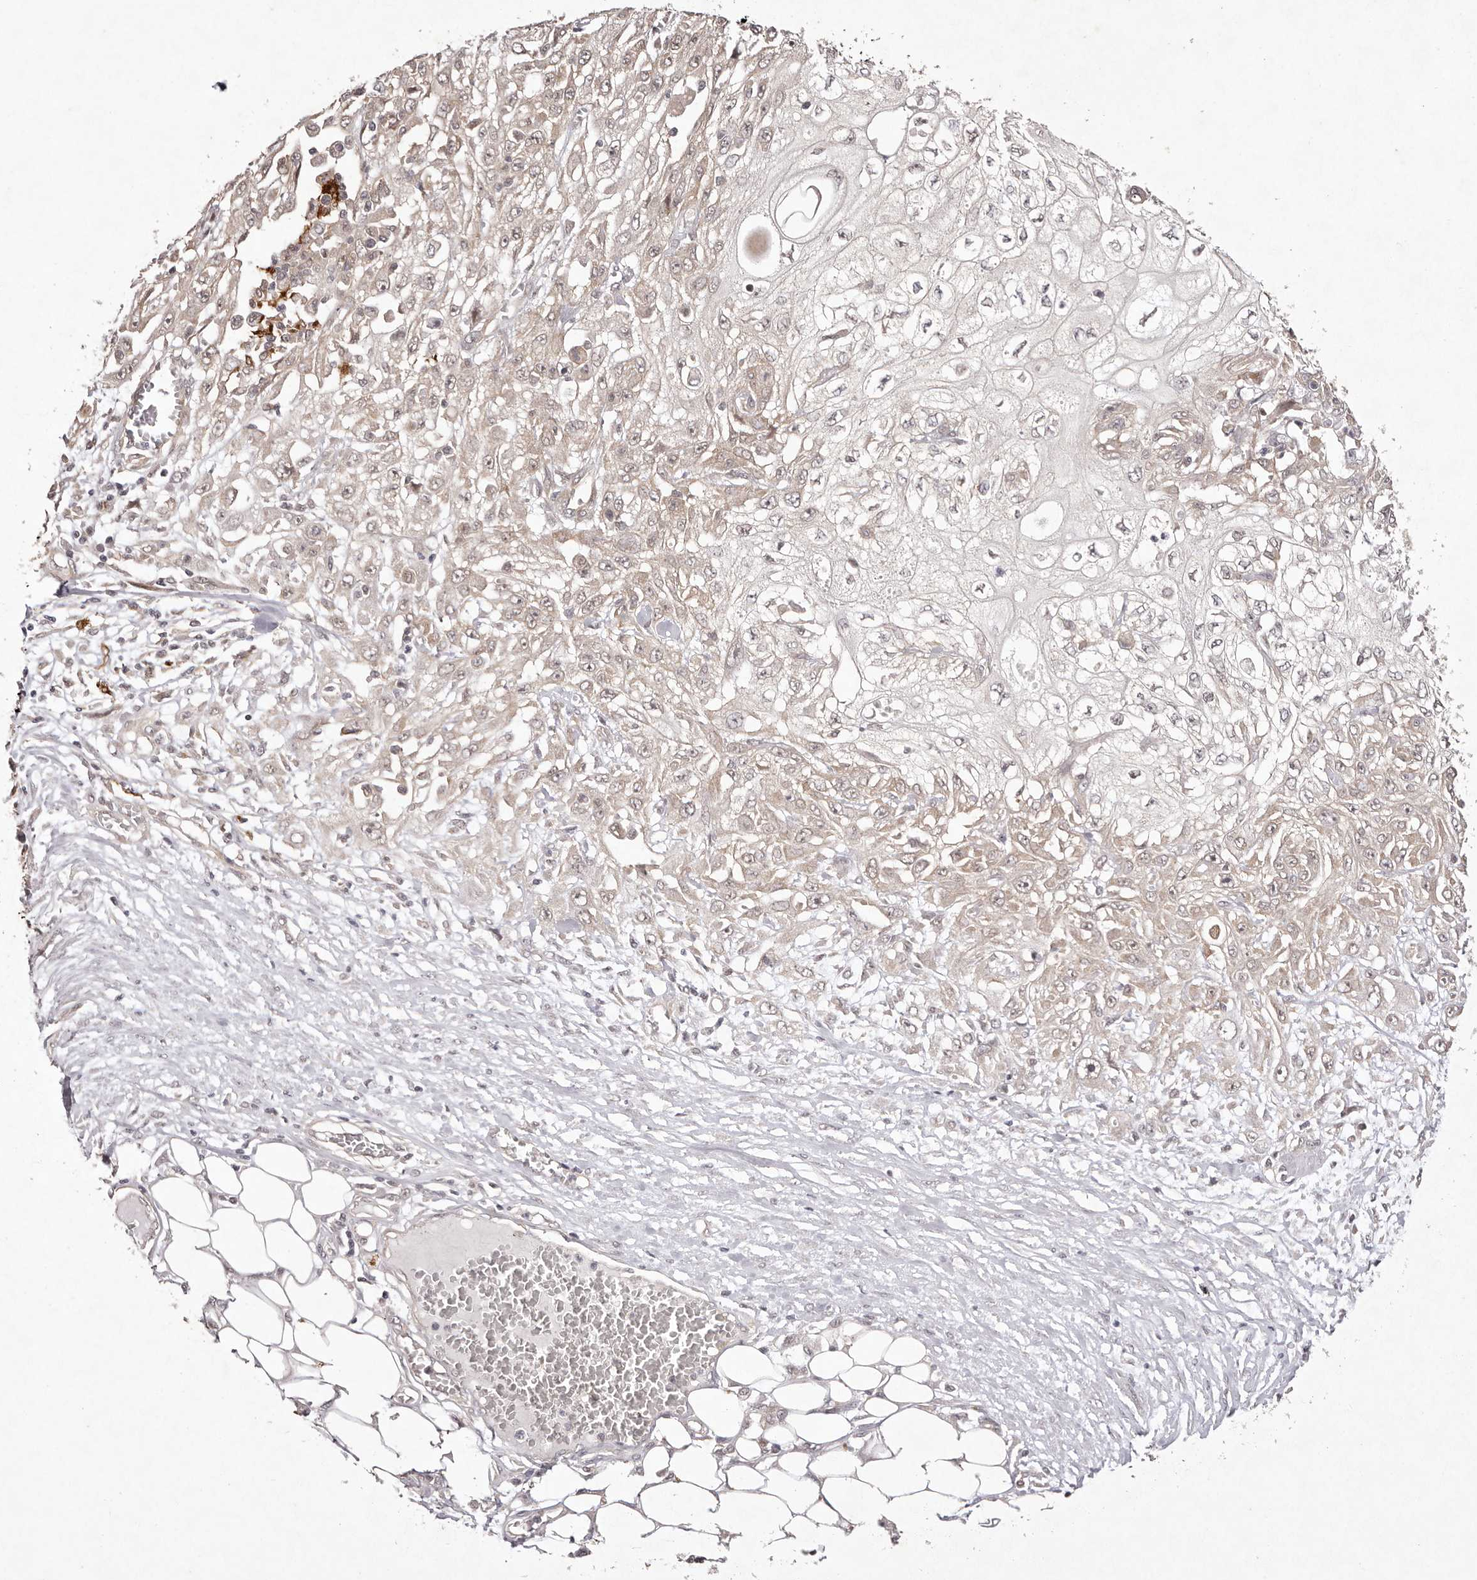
{"staining": {"intensity": "weak", "quantity": "<25%", "location": "cytoplasmic/membranous"}, "tissue": "skin cancer", "cell_type": "Tumor cells", "image_type": "cancer", "snomed": [{"axis": "morphology", "description": "Squamous cell carcinoma, NOS"}, {"axis": "morphology", "description": "Squamous cell carcinoma, metastatic, NOS"}, {"axis": "topography", "description": "Skin"}, {"axis": "topography", "description": "Lymph node"}], "caption": "Immunohistochemistry micrograph of neoplastic tissue: skin cancer stained with DAB (3,3'-diaminobenzidine) exhibits no significant protein expression in tumor cells.", "gene": "BUD31", "patient": {"sex": "male", "age": 75}}